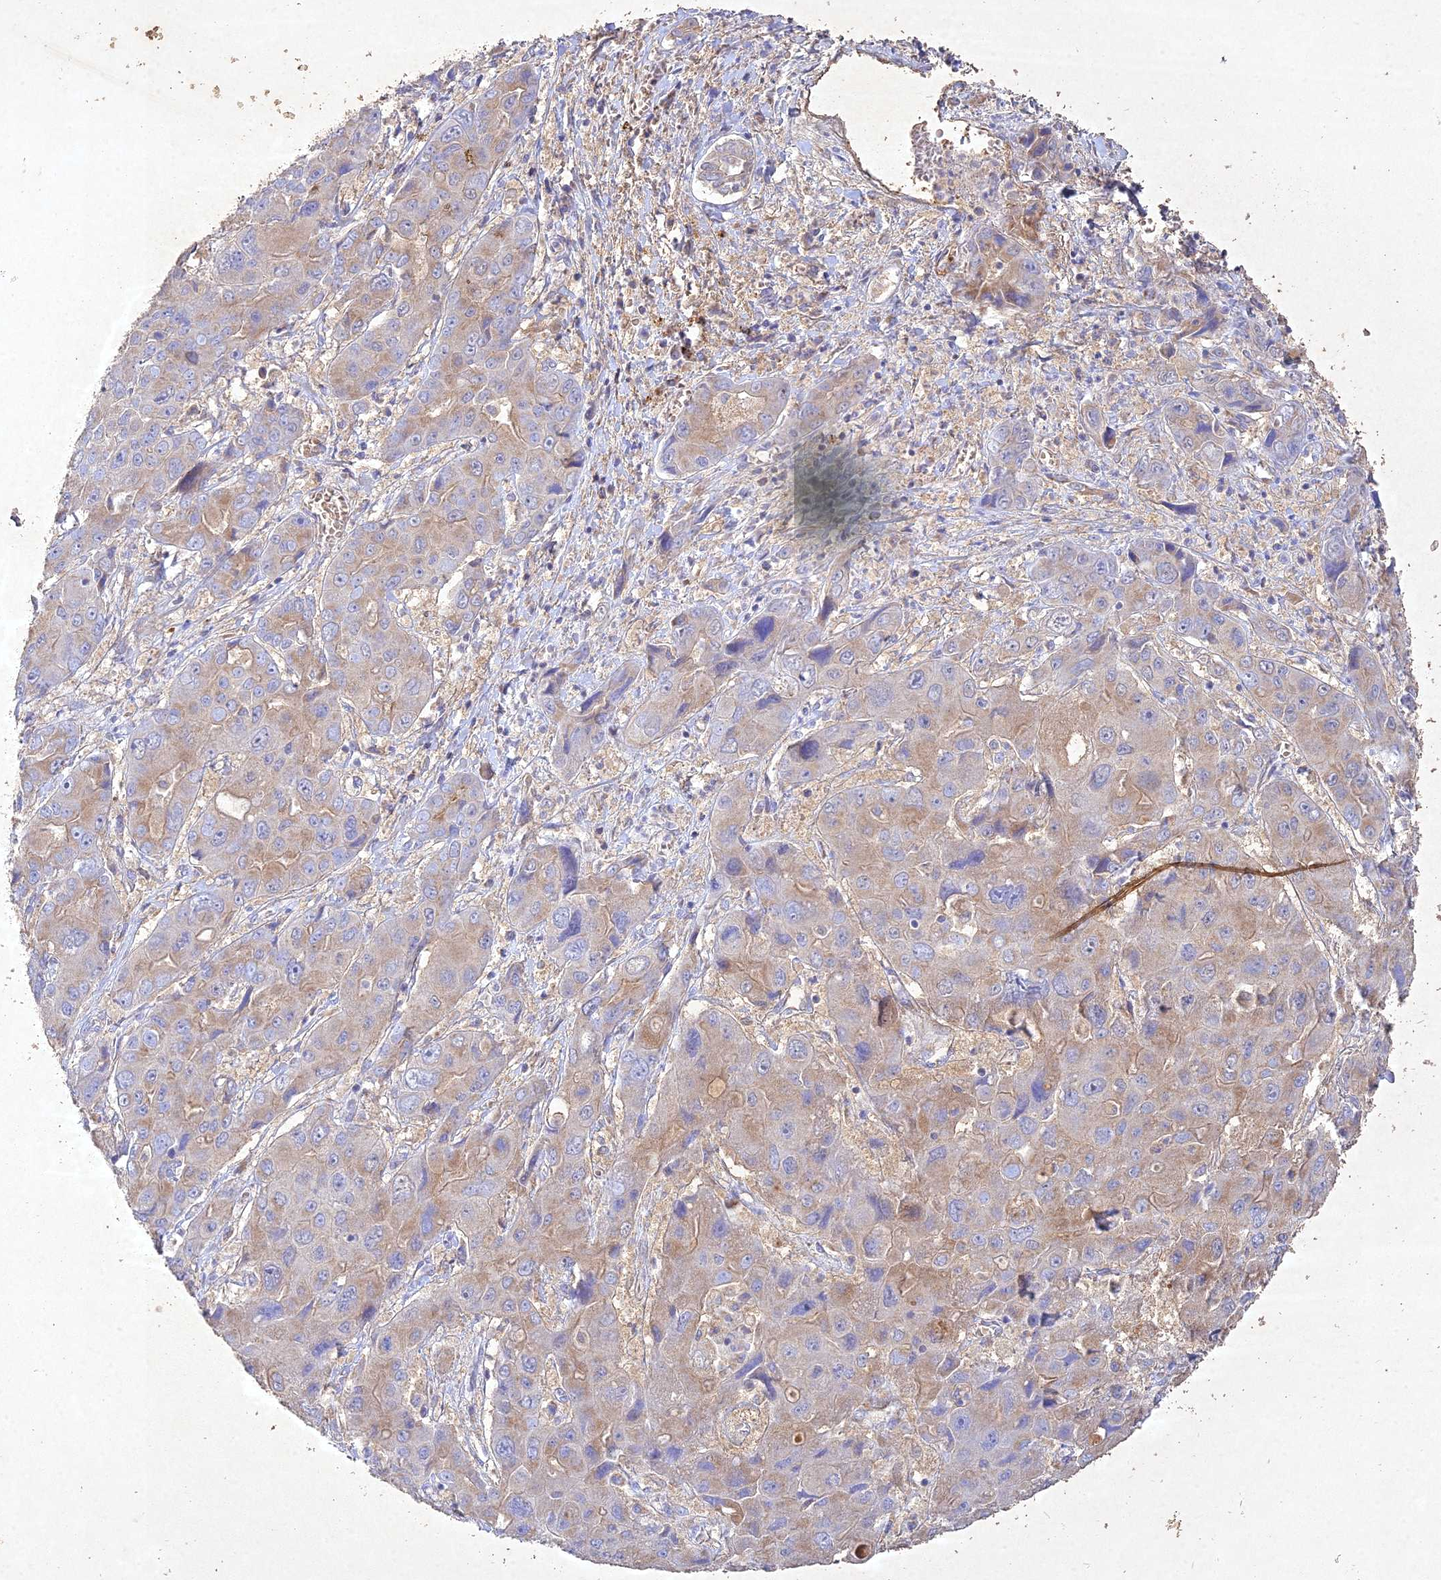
{"staining": {"intensity": "weak", "quantity": ">75%", "location": "cytoplasmic/membranous"}, "tissue": "liver cancer", "cell_type": "Tumor cells", "image_type": "cancer", "snomed": [{"axis": "morphology", "description": "Cholangiocarcinoma"}, {"axis": "topography", "description": "Liver"}], "caption": "High-power microscopy captured an IHC image of liver cancer, revealing weak cytoplasmic/membranous expression in about >75% of tumor cells. Using DAB (brown) and hematoxylin (blue) stains, captured at high magnification using brightfield microscopy.", "gene": "NDUFV1", "patient": {"sex": "male", "age": 67}}